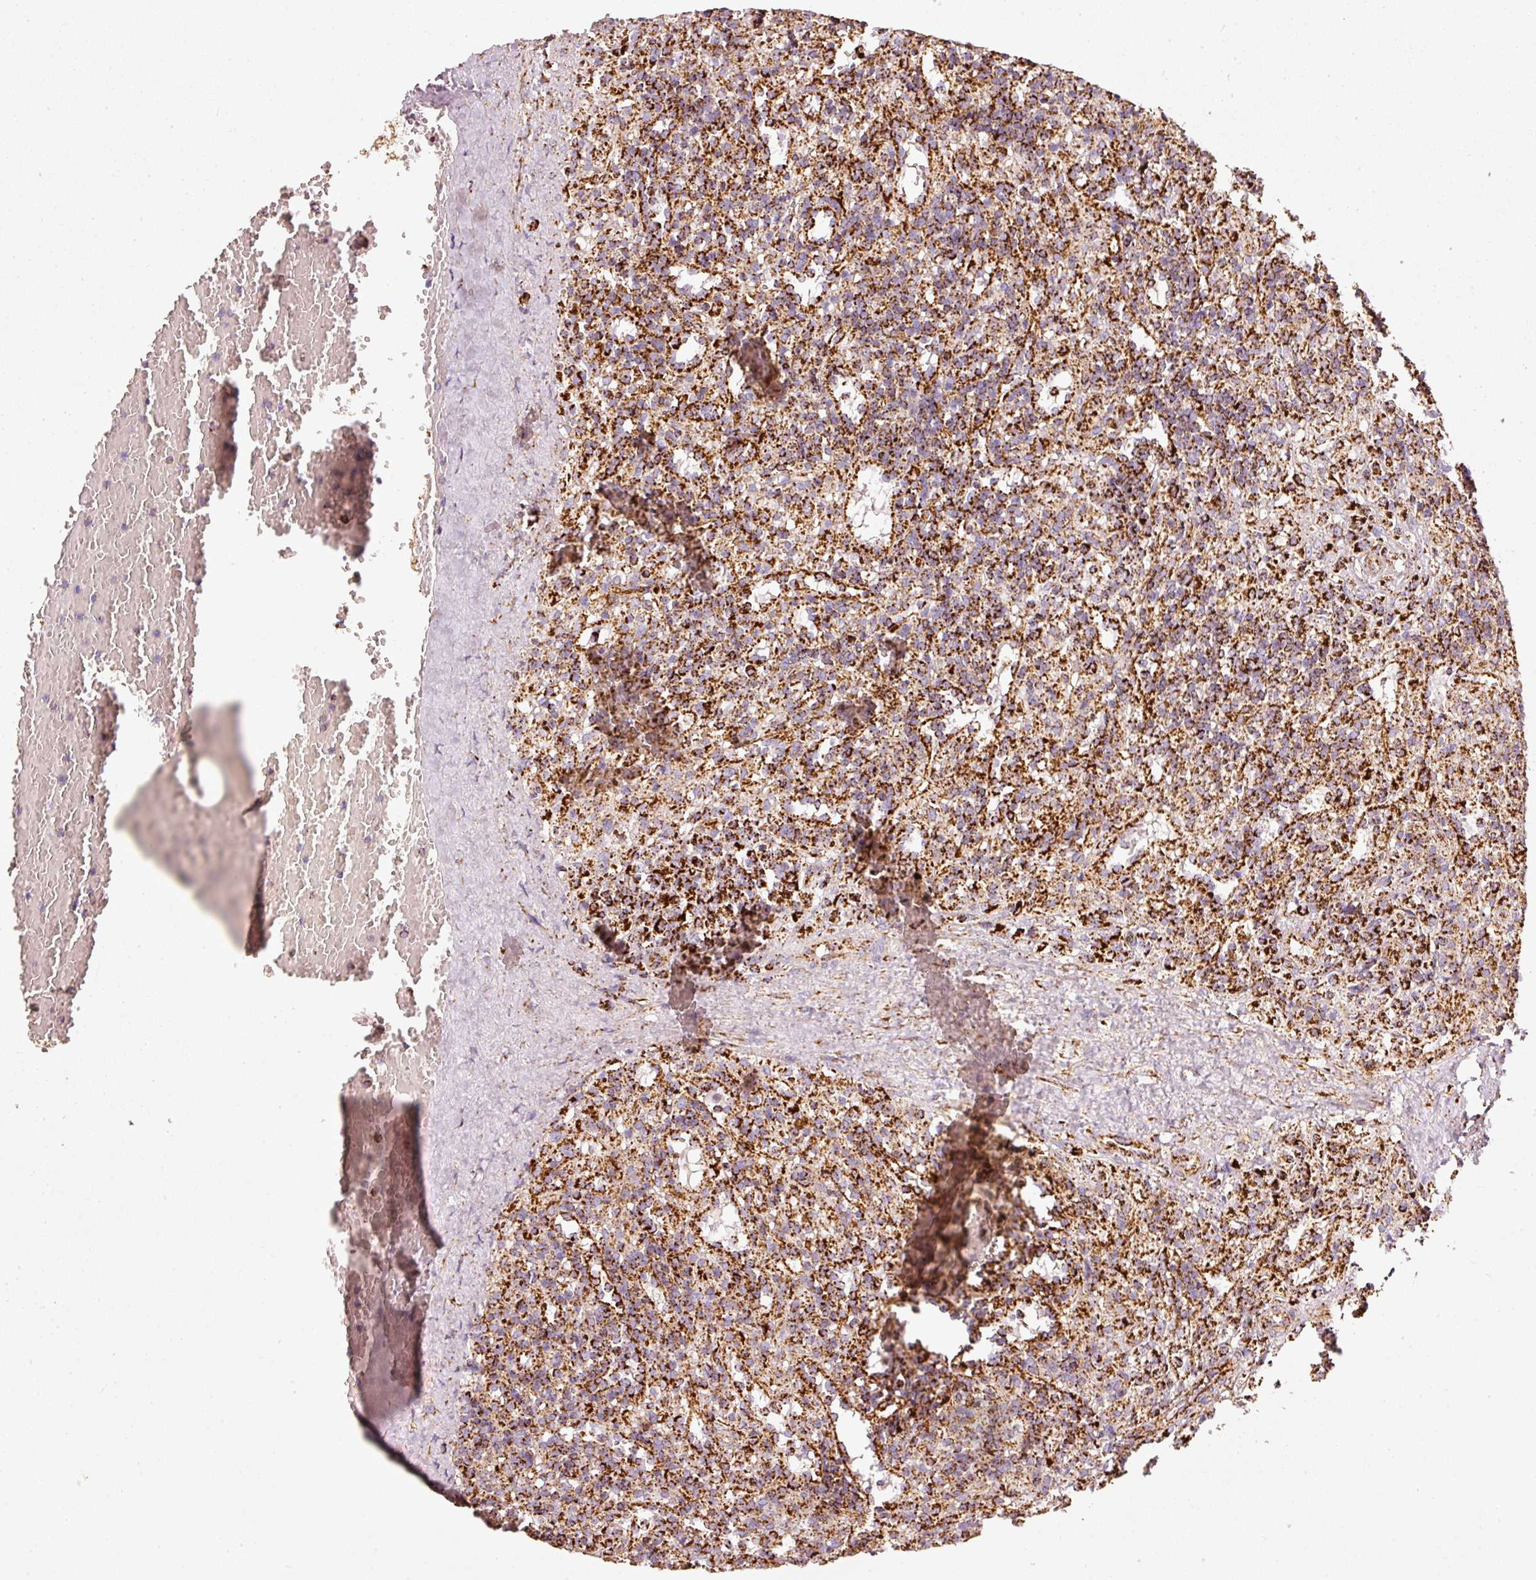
{"staining": {"intensity": "strong", "quantity": ">75%", "location": "cytoplasmic/membranous"}, "tissue": "lymphoma", "cell_type": "Tumor cells", "image_type": "cancer", "snomed": [{"axis": "morphology", "description": "Malignant lymphoma, non-Hodgkin's type, Low grade"}, {"axis": "topography", "description": "Spleen"}], "caption": "Low-grade malignant lymphoma, non-Hodgkin's type stained for a protein (brown) exhibits strong cytoplasmic/membranous positive expression in approximately >75% of tumor cells.", "gene": "MT-CO2", "patient": {"sex": "male", "age": 67}}